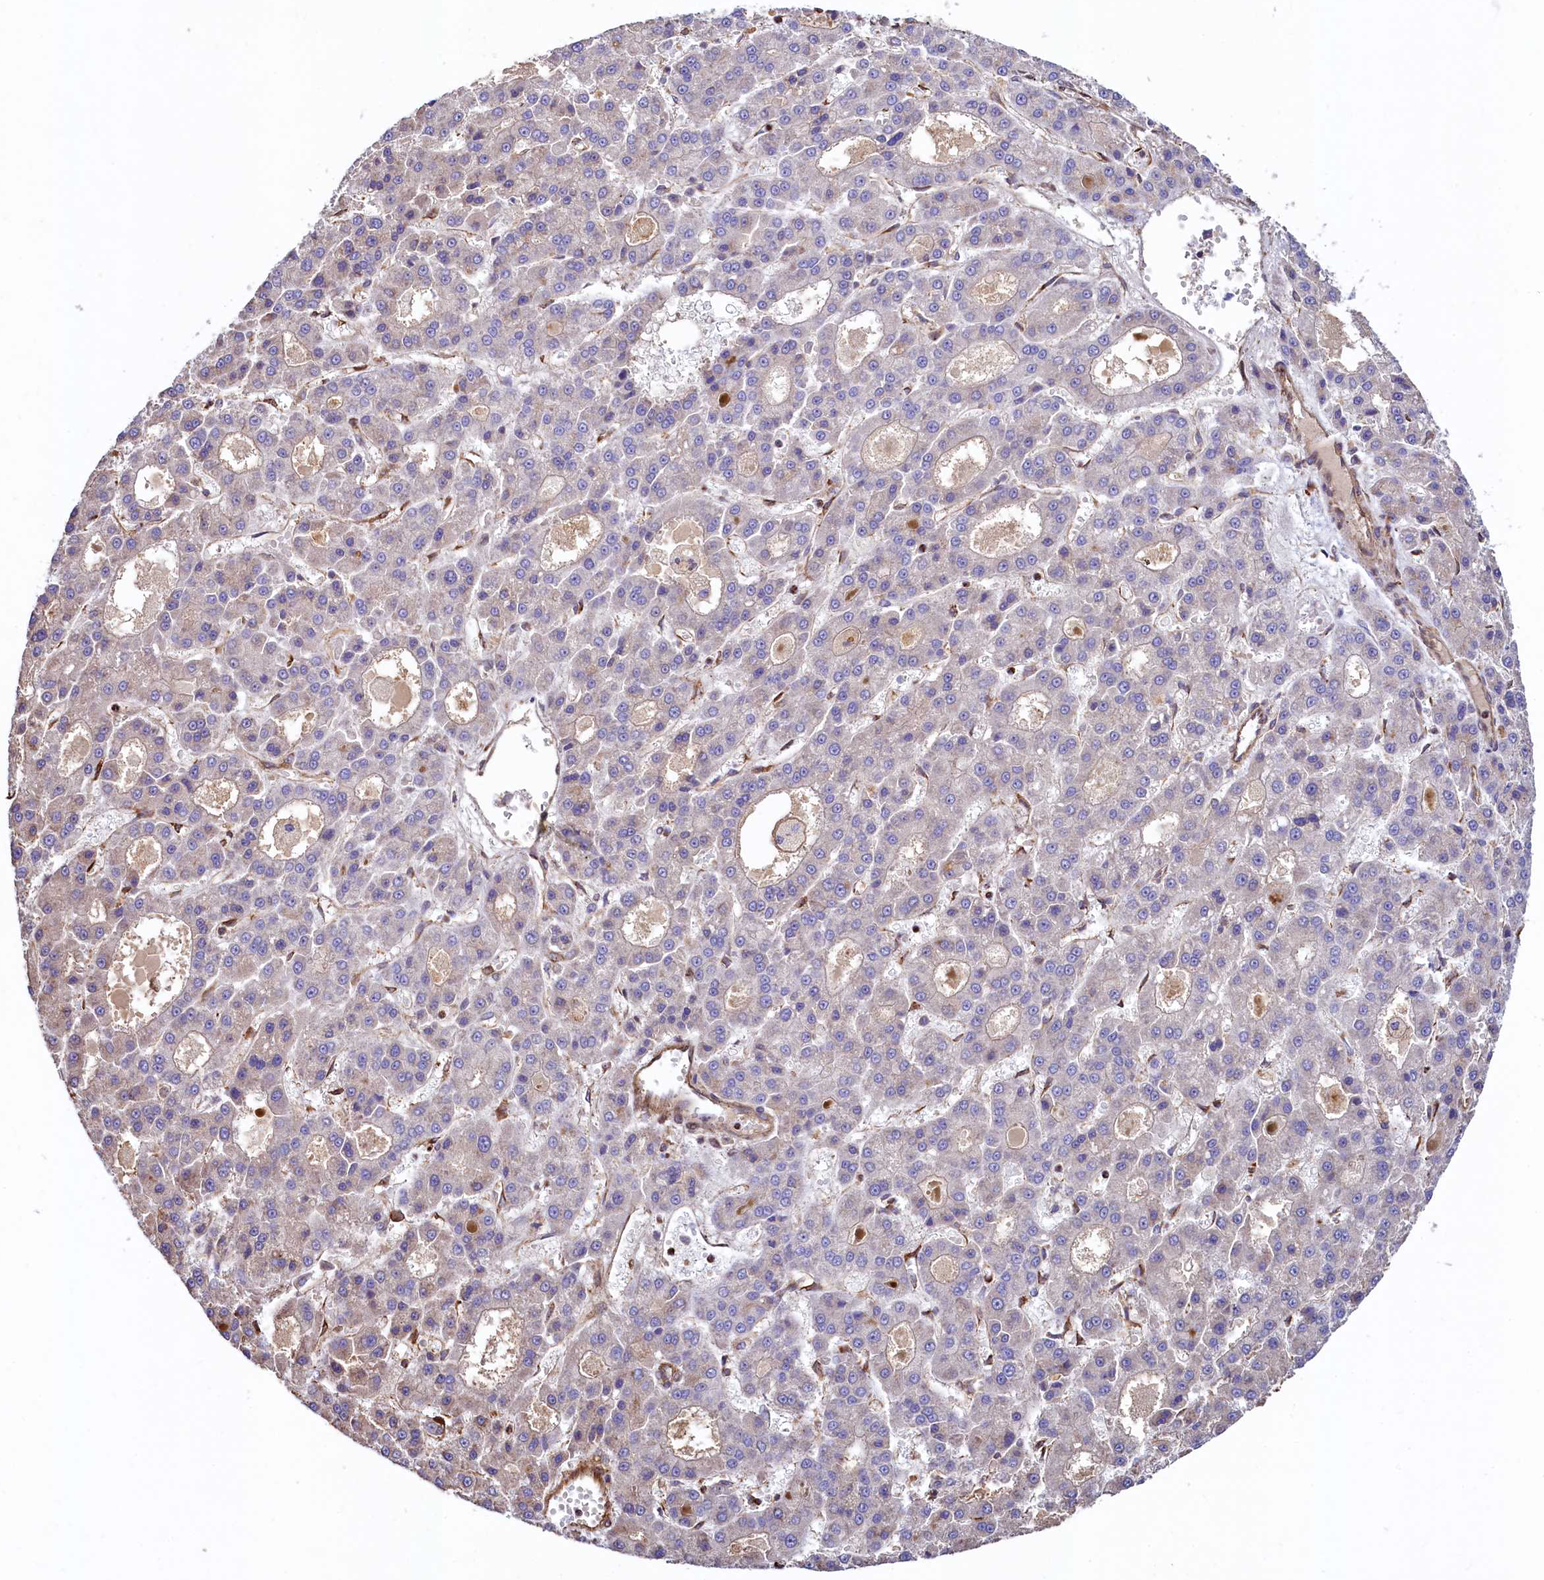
{"staining": {"intensity": "negative", "quantity": "none", "location": "none"}, "tissue": "liver cancer", "cell_type": "Tumor cells", "image_type": "cancer", "snomed": [{"axis": "morphology", "description": "Carcinoma, Hepatocellular, NOS"}, {"axis": "topography", "description": "Liver"}], "caption": "Human liver cancer (hepatocellular carcinoma) stained for a protein using immunohistochemistry shows no expression in tumor cells.", "gene": "KLHDC4", "patient": {"sex": "male", "age": 70}}